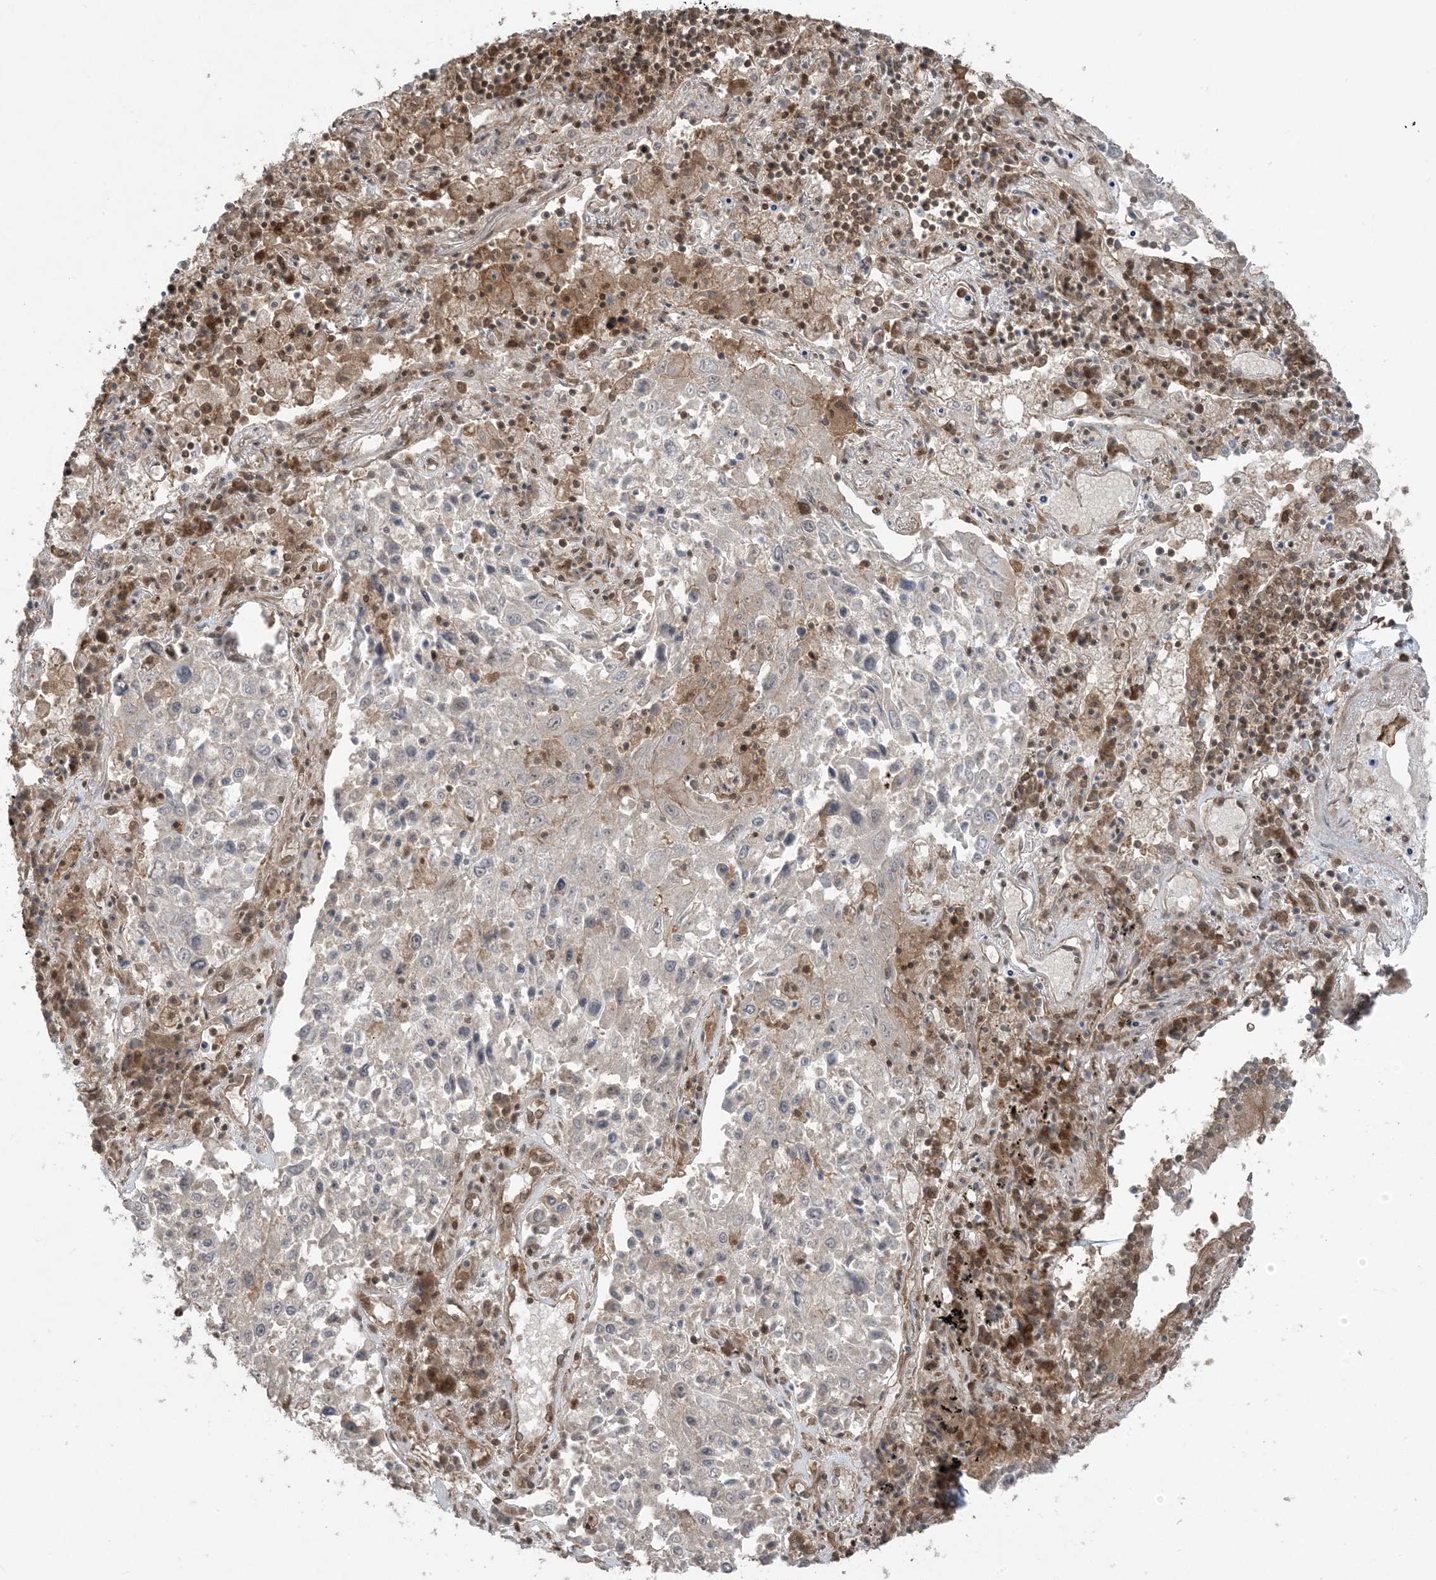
{"staining": {"intensity": "negative", "quantity": "none", "location": "none"}, "tissue": "lung cancer", "cell_type": "Tumor cells", "image_type": "cancer", "snomed": [{"axis": "morphology", "description": "Squamous cell carcinoma, NOS"}, {"axis": "topography", "description": "Lung"}], "caption": "There is no significant expression in tumor cells of lung cancer. The staining is performed using DAB (3,3'-diaminobenzidine) brown chromogen with nuclei counter-stained in using hematoxylin.", "gene": "DDX19B", "patient": {"sex": "male", "age": 65}}